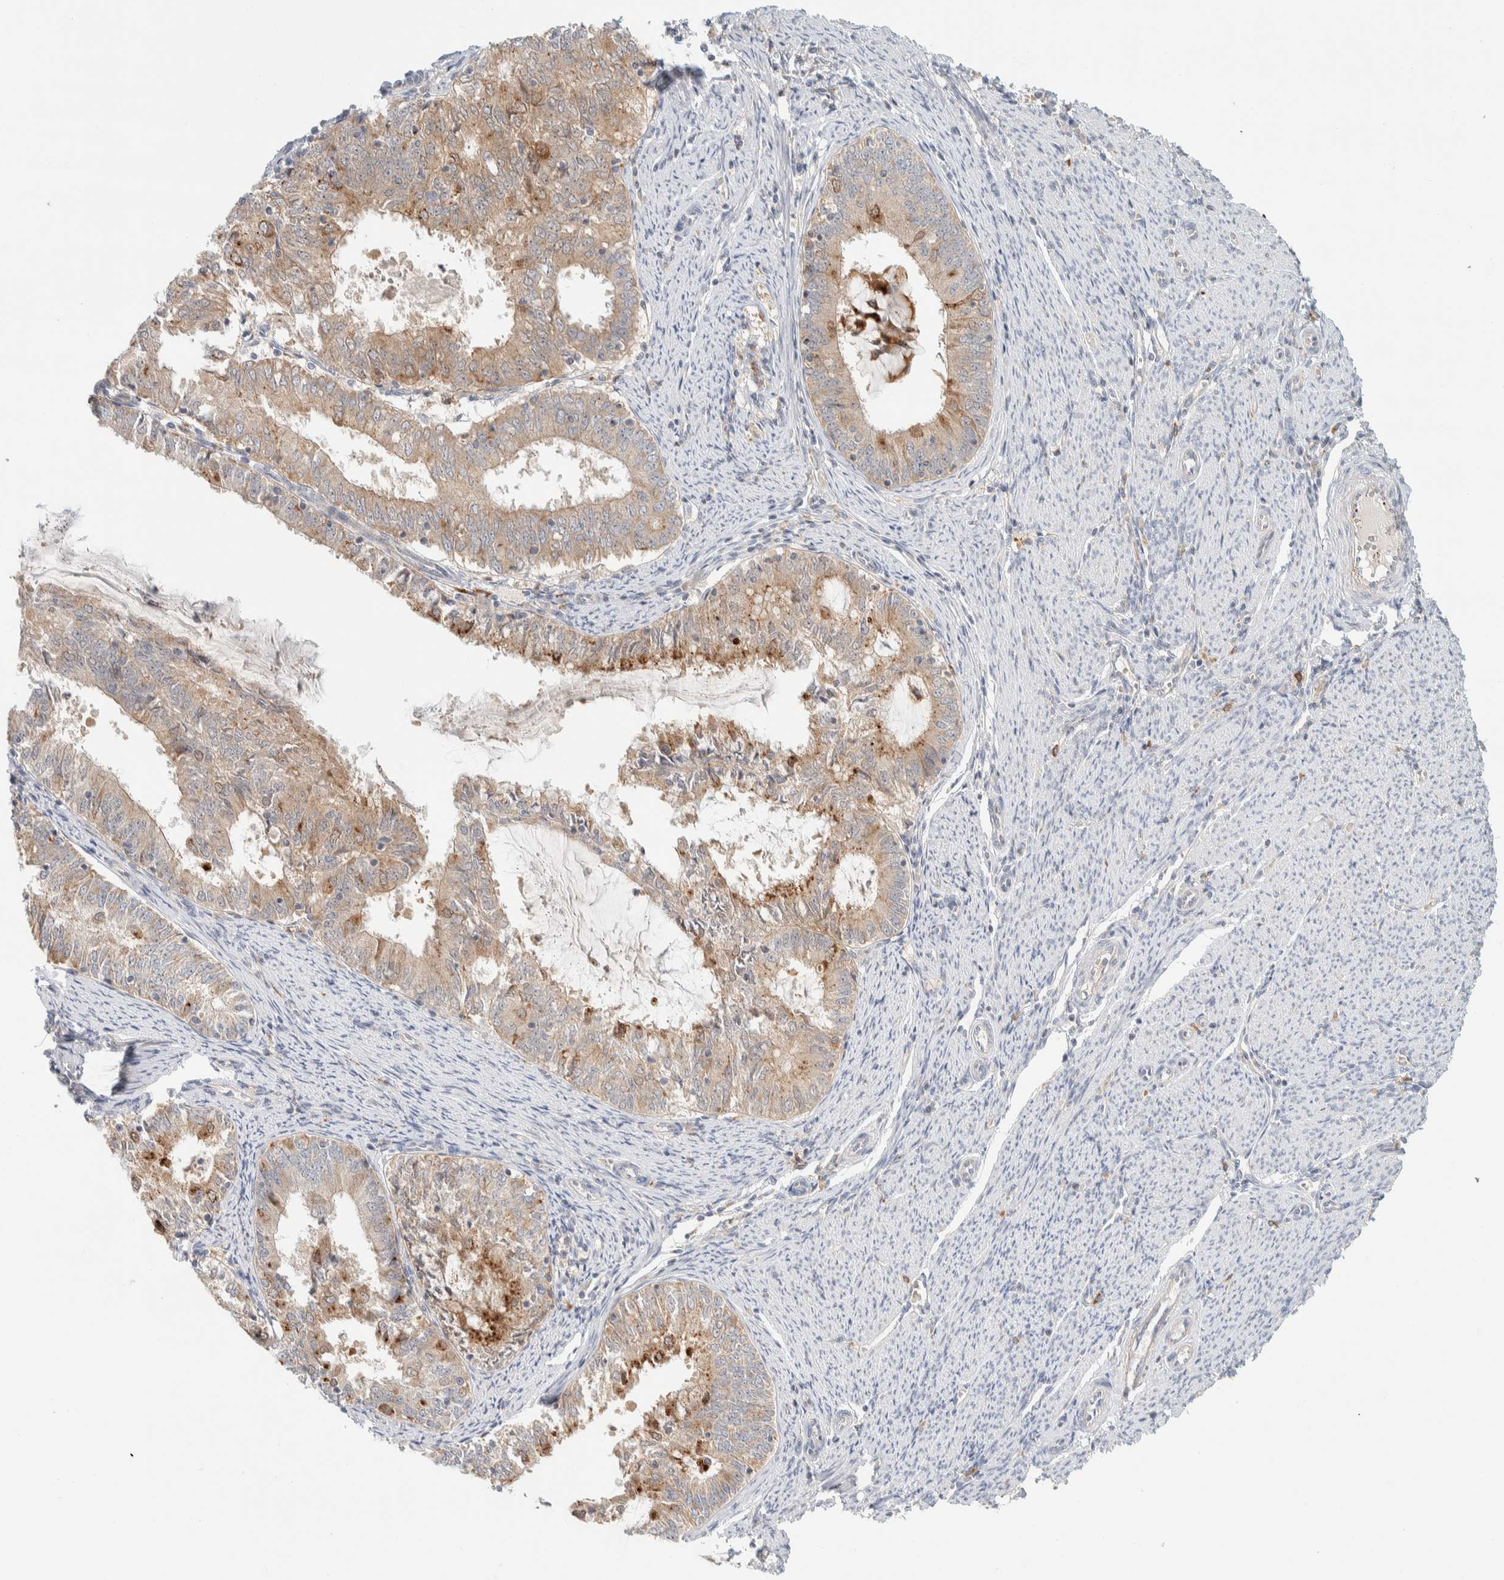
{"staining": {"intensity": "moderate", "quantity": ">75%", "location": "cytoplasmic/membranous"}, "tissue": "endometrial cancer", "cell_type": "Tumor cells", "image_type": "cancer", "snomed": [{"axis": "morphology", "description": "Adenocarcinoma, NOS"}, {"axis": "topography", "description": "Endometrium"}], "caption": "Immunohistochemistry (IHC) (DAB (3,3'-diaminobenzidine)) staining of adenocarcinoma (endometrial) demonstrates moderate cytoplasmic/membranous protein positivity in about >75% of tumor cells.", "gene": "GCLM", "patient": {"sex": "female", "age": 57}}